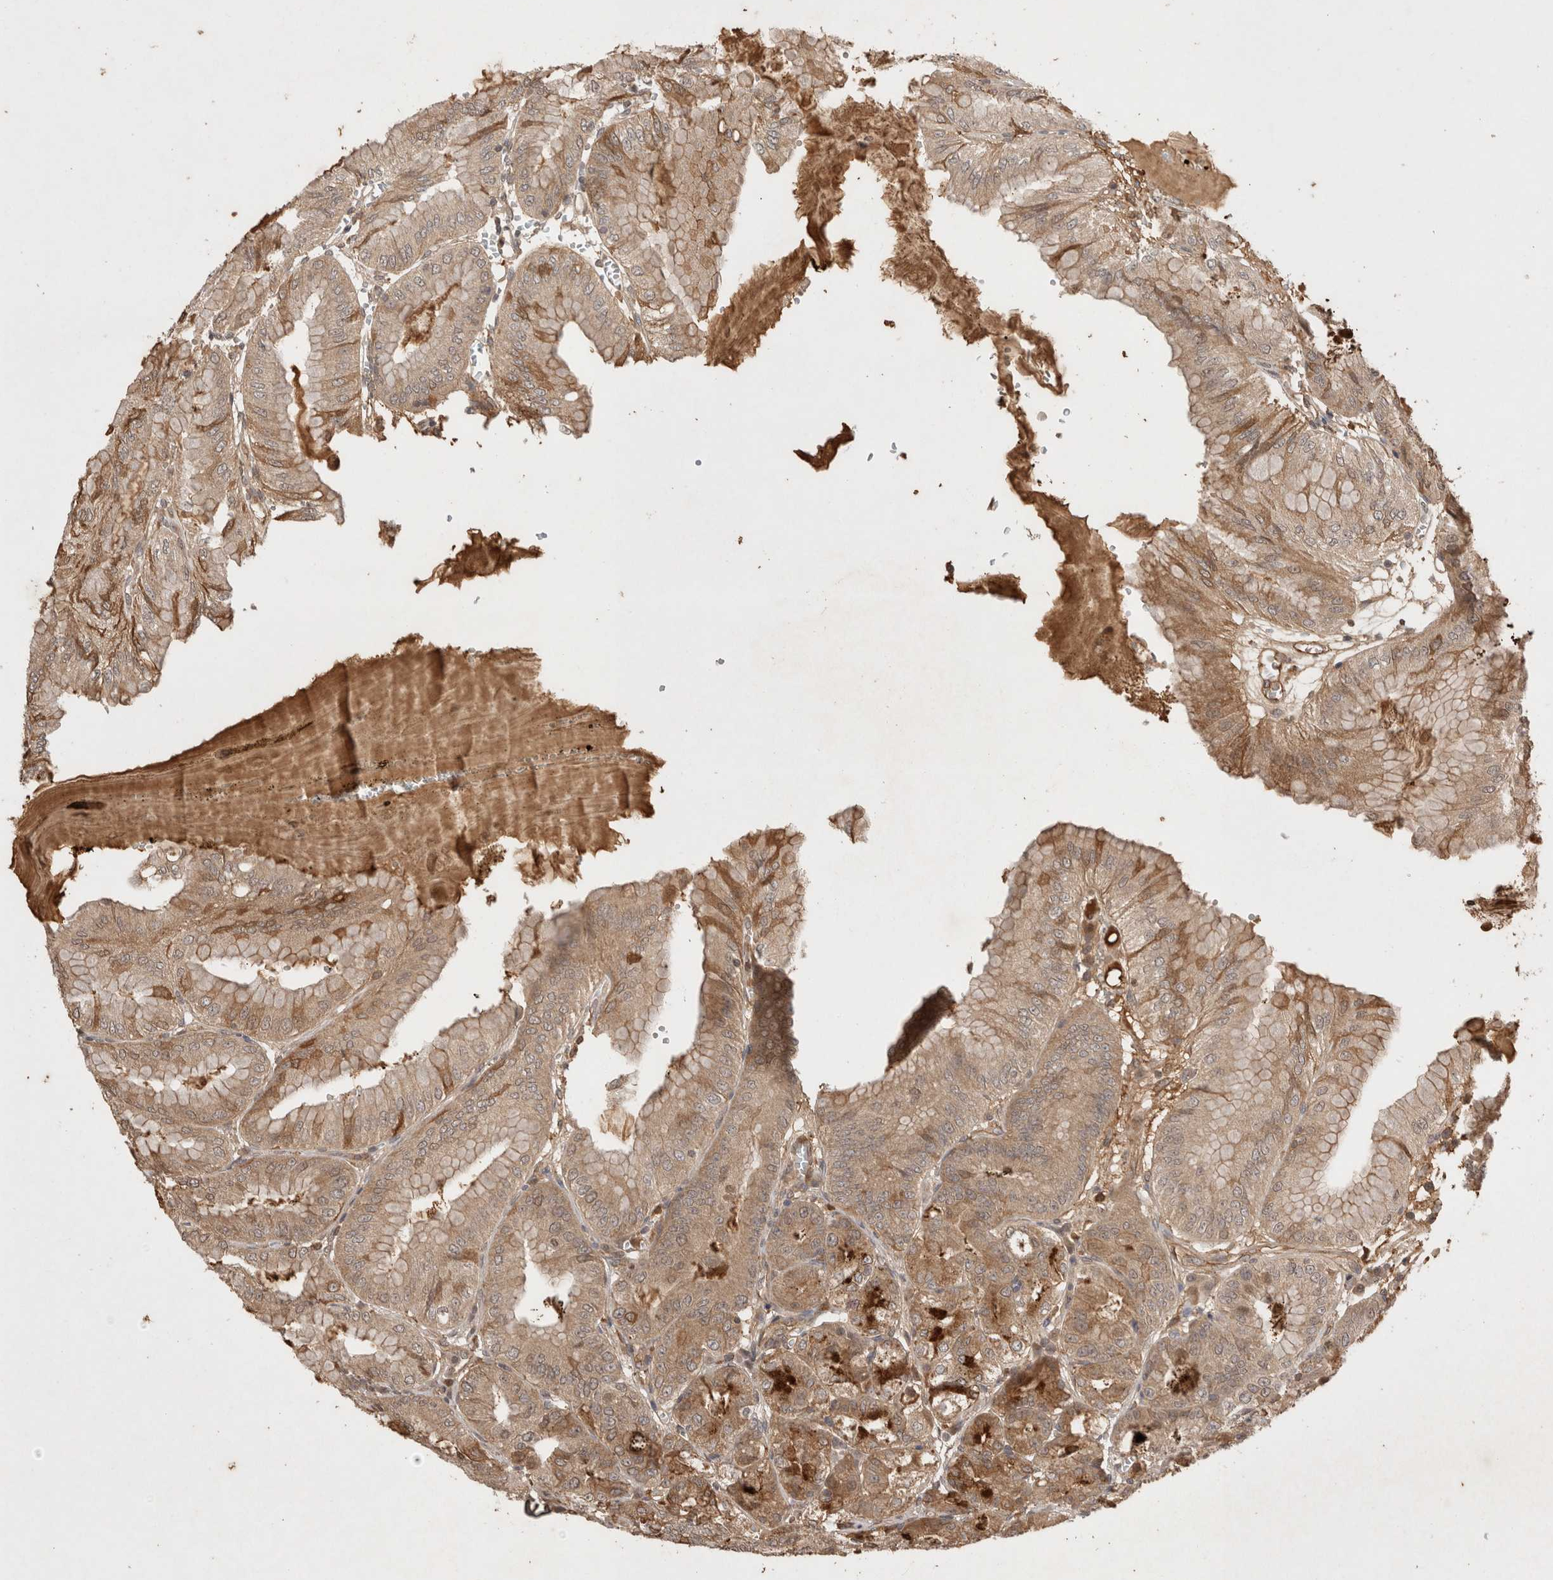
{"staining": {"intensity": "moderate", "quantity": ">75%", "location": "cytoplasmic/membranous"}, "tissue": "stomach", "cell_type": "Glandular cells", "image_type": "normal", "snomed": [{"axis": "morphology", "description": "Normal tissue, NOS"}, {"axis": "topography", "description": "Stomach, lower"}], "caption": "This histopathology image demonstrates unremarkable stomach stained with immunohistochemistry to label a protein in brown. The cytoplasmic/membranous of glandular cells show moderate positivity for the protein. Nuclei are counter-stained blue.", "gene": "PRMT3", "patient": {"sex": "male", "age": 71}}